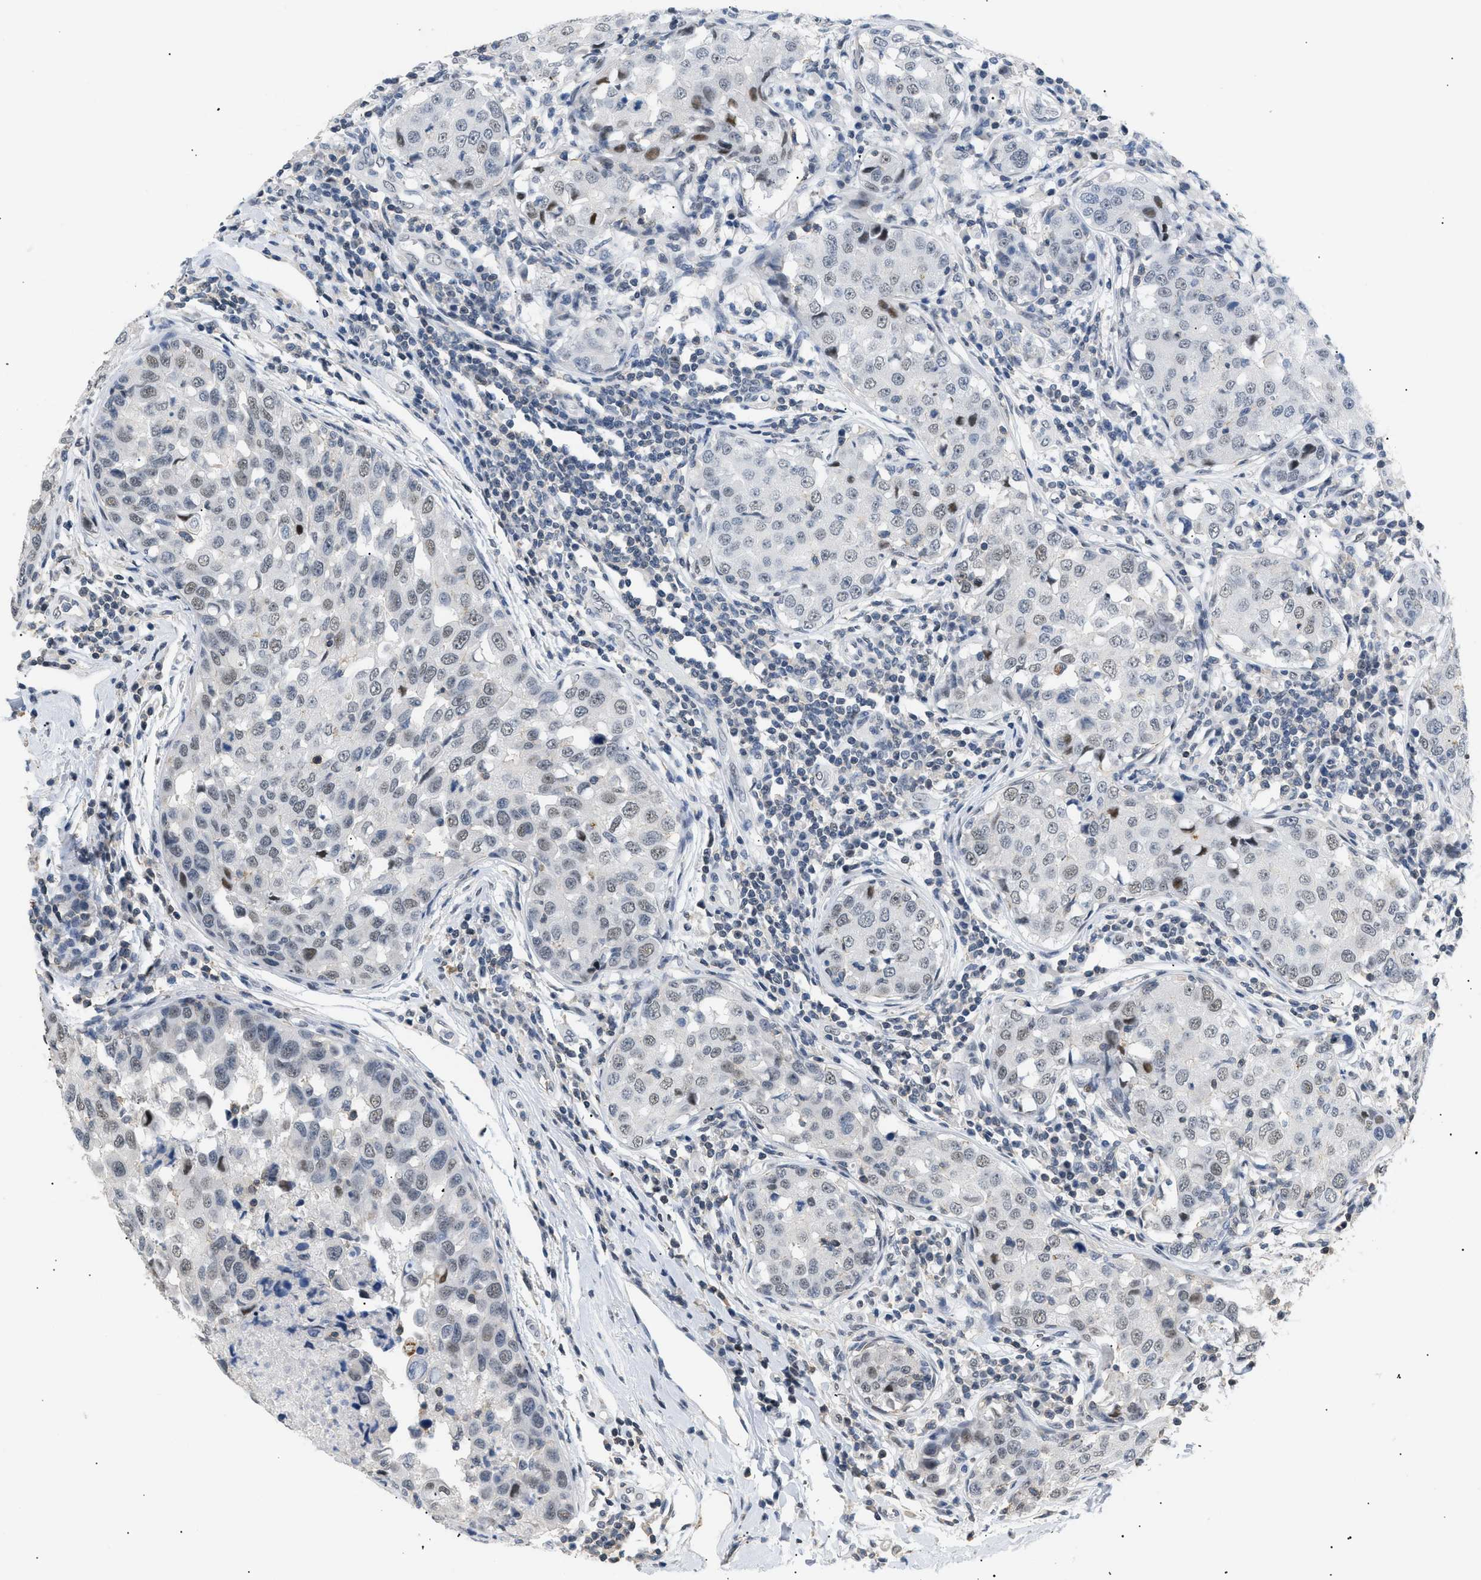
{"staining": {"intensity": "weak", "quantity": "<25%", "location": "nuclear"}, "tissue": "breast cancer", "cell_type": "Tumor cells", "image_type": "cancer", "snomed": [{"axis": "morphology", "description": "Duct carcinoma"}, {"axis": "topography", "description": "Breast"}], "caption": "Protein analysis of breast cancer exhibits no significant positivity in tumor cells.", "gene": "KCNC3", "patient": {"sex": "female", "age": 27}}